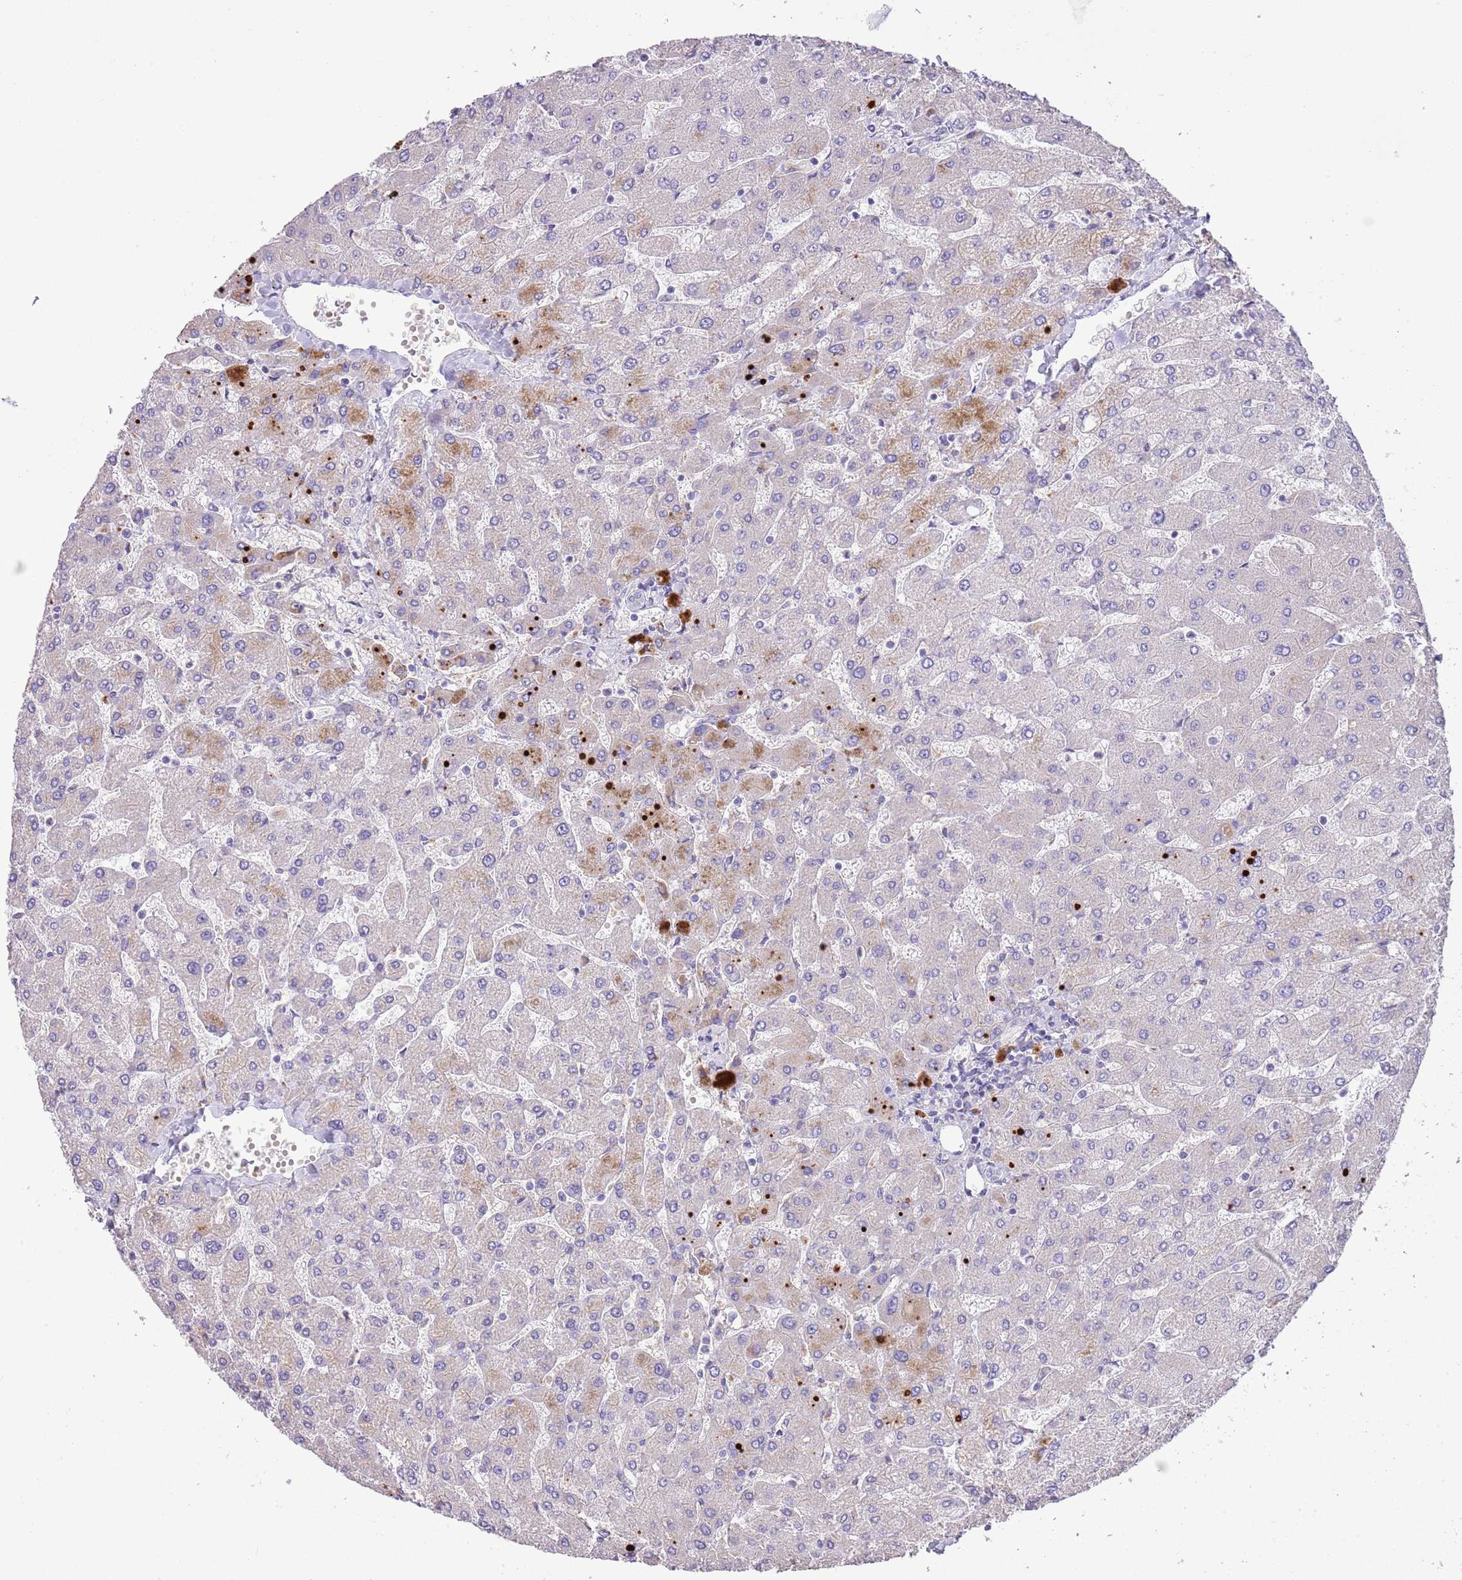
{"staining": {"intensity": "negative", "quantity": "none", "location": "none"}, "tissue": "liver", "cell_type": "Cholangiocytes", "image_type": "normal", "snomed": [{"axis": "morphology", "description": "Normal tissue, NOS"}, {"axis": "topography", "description": "Liver"}], "caption": "The image displays no significant expression in cholangiocytes of liver. The staining was performed using DAB (3,3'-diaminobenzidine) to visualize the protein expression in brown, while the nuclei were stained in blue with hematoxylin (Magnification: 20x).", "gene": "ABHD17C", "patient": {"sex": "male", "age": 55}}